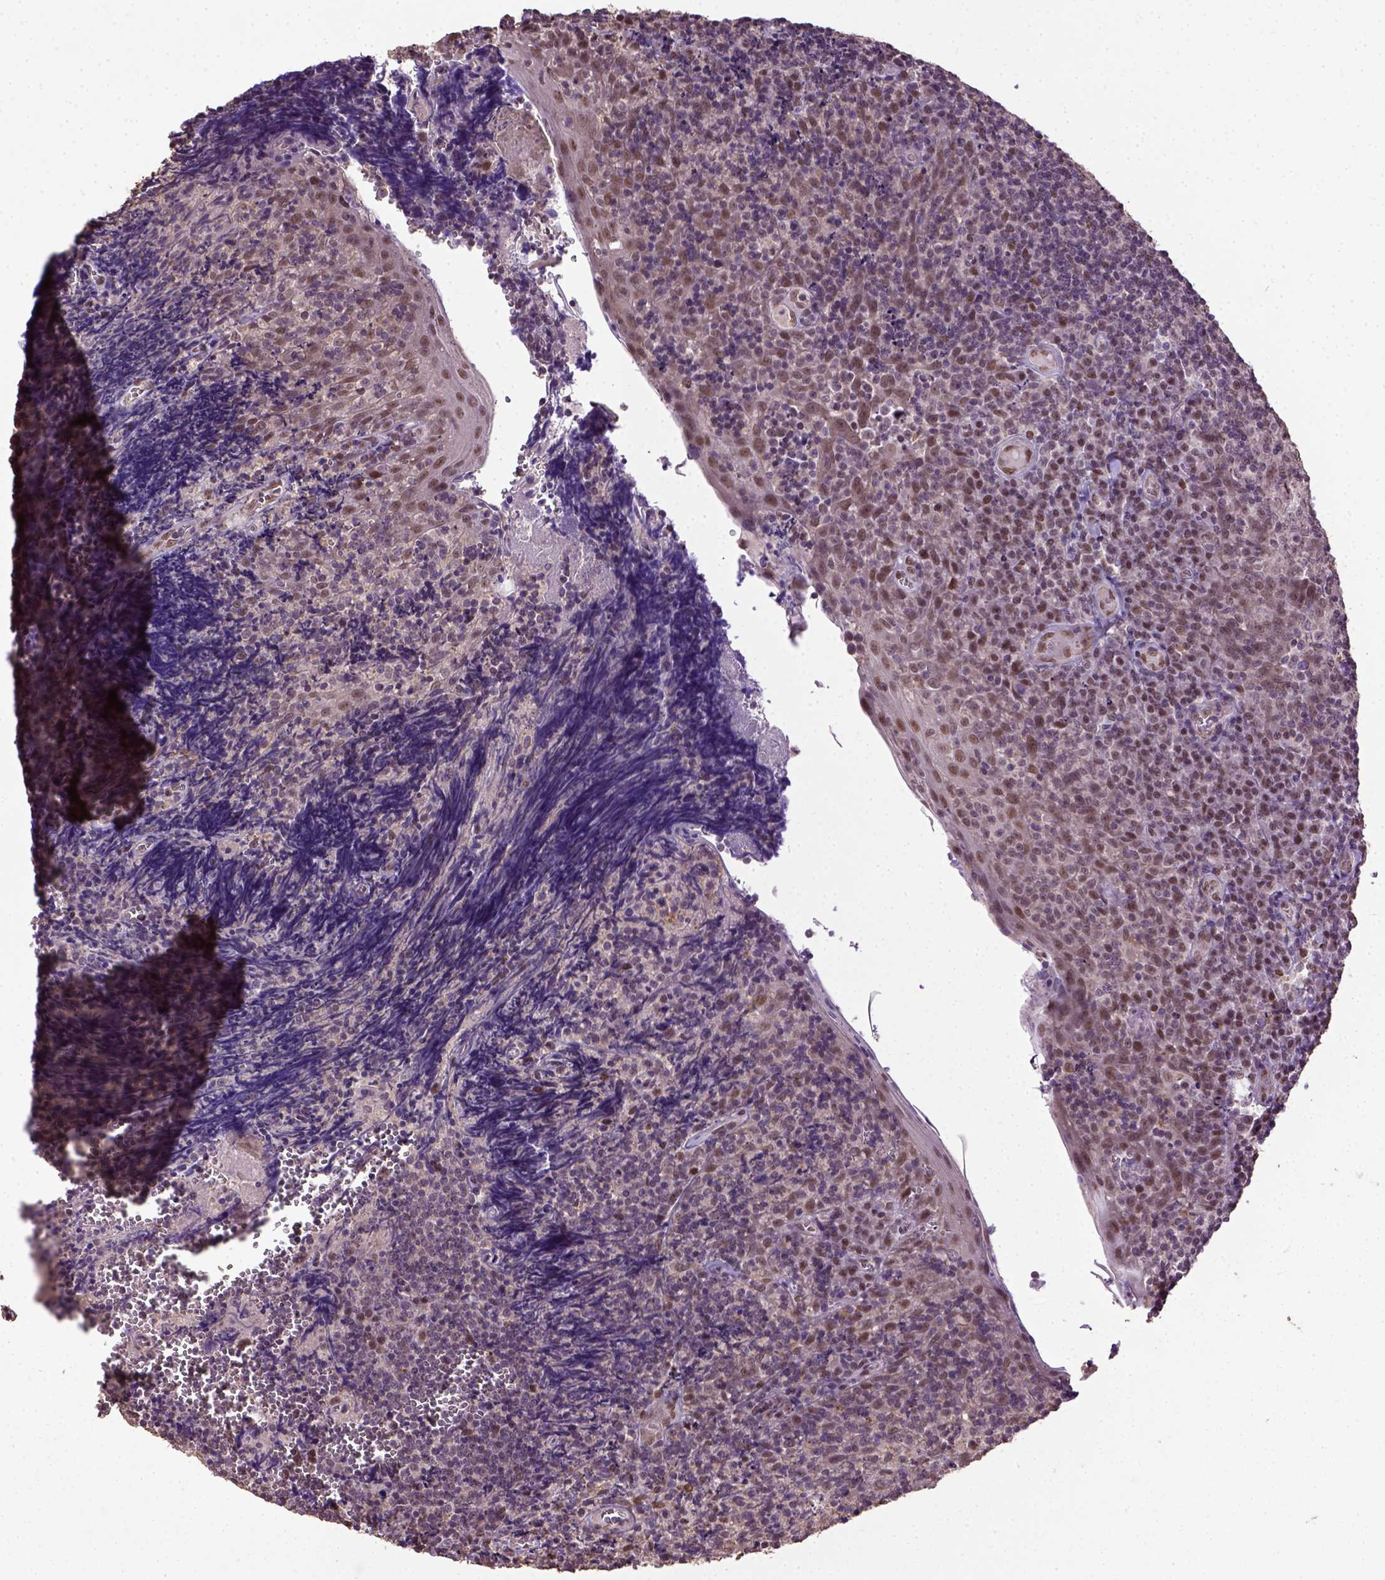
{"staining": {"intensity": "weak", "quantity": "25%-75%", "location": "nuclear"}, "tissue": "tonsil", "cell_type": "Germinal center cells", "image_type": "normal", "snomed": [{"axis": "morphology", "description": "Normal tissue, NOS"}, {"axis": "morphology", "description": "Inflammation, NOS"}, {"axis": "topography", "description": "Tonsil"}], "caption": "Immunohistochemical staining of normal tonsil demonstrates low levels of weak nuclear staining in about 25%-75% of germinal center cells. (Brightfield microscopy of DAB IHC at high magnification).", "gene": "UBA3", "patient": {"sex": "female", "age": 31}}